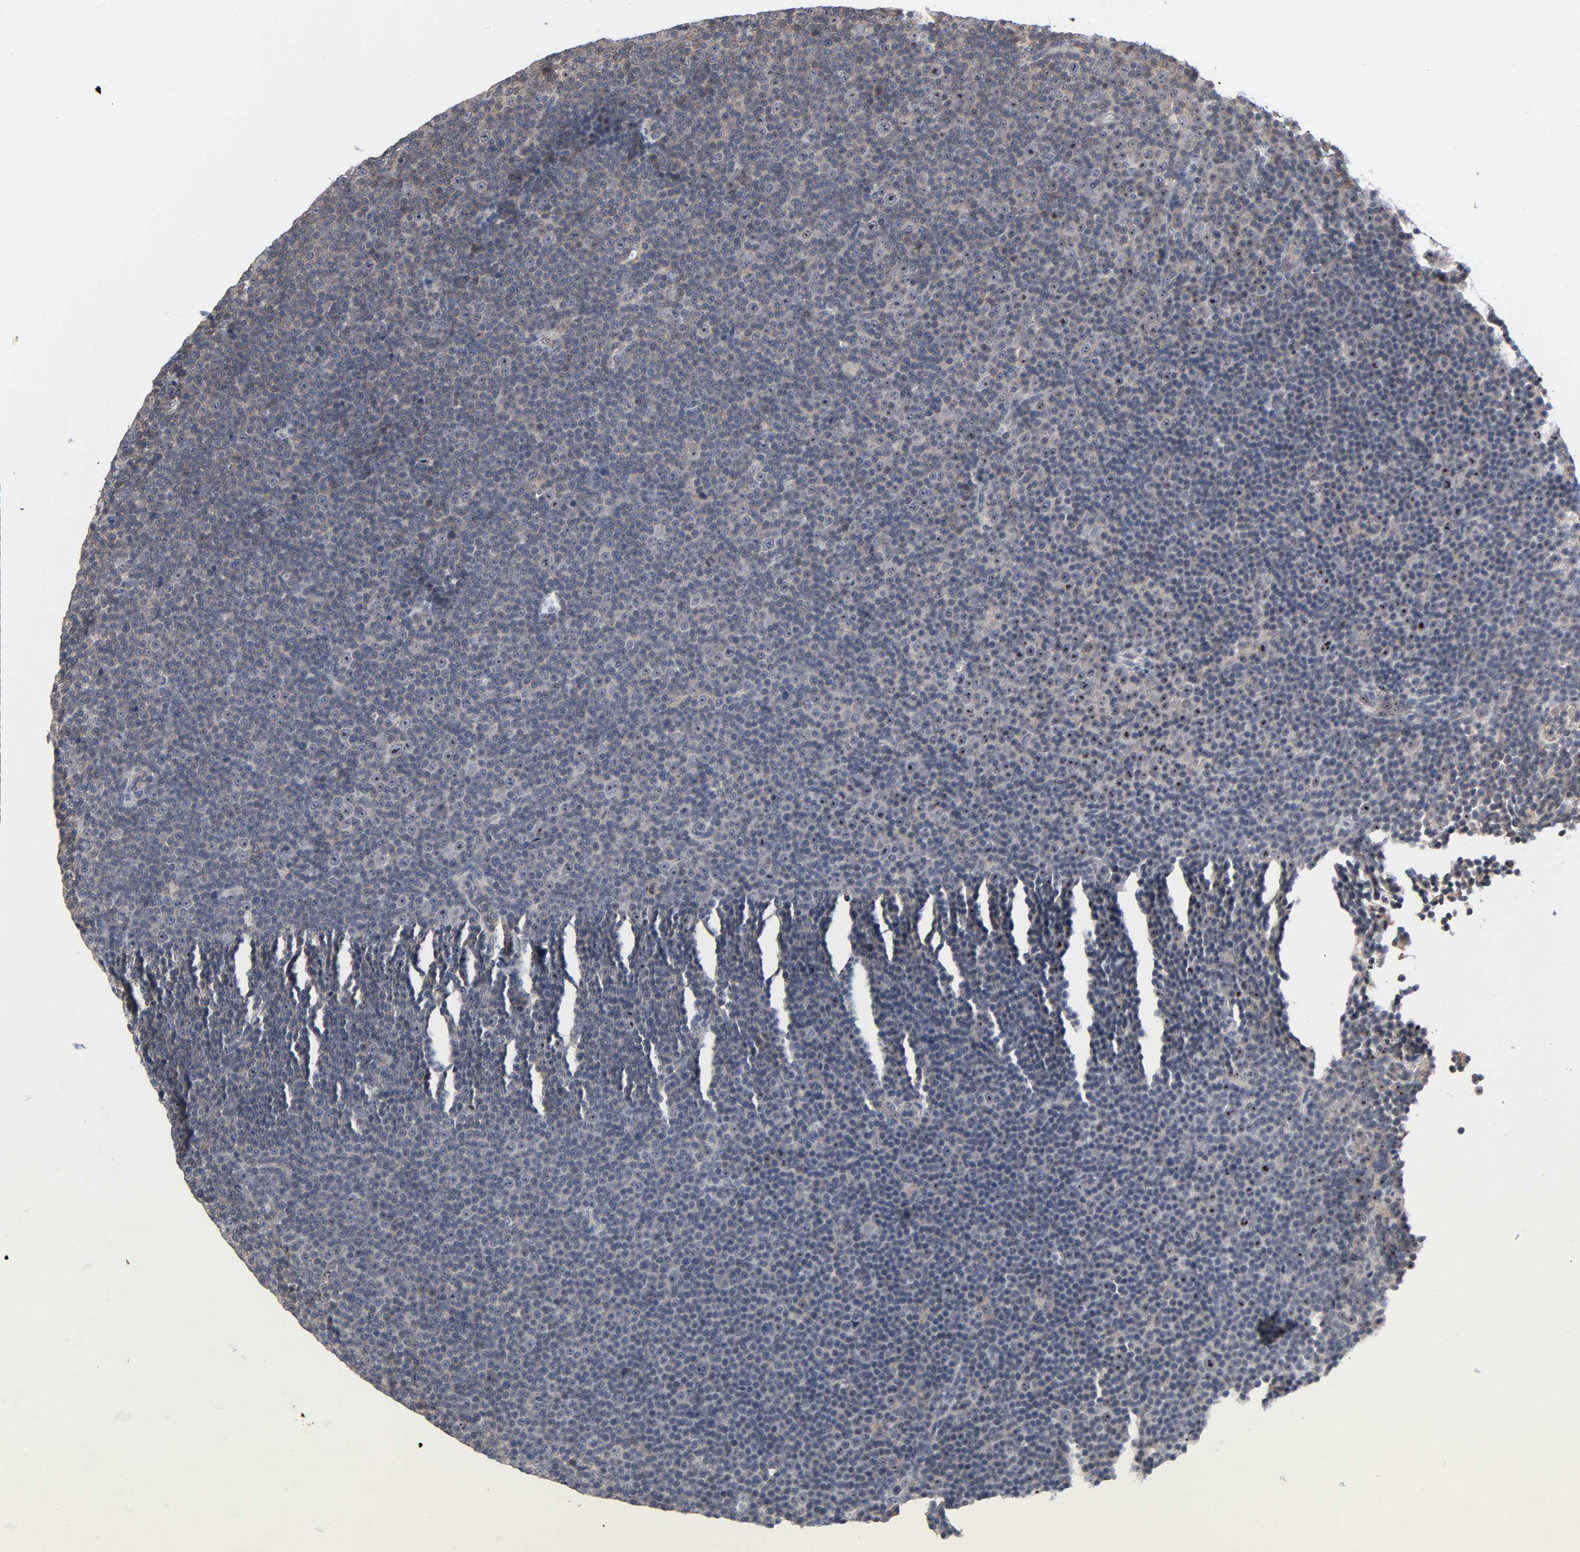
{"staining": {"intensity": "weak", "quantity": "<25%", "location": "cytoplasmic/membranous,nuclear"}, "tissue": "lymphoma", "cell_type": "Tumor cells", "image_type": "cancer", "snomed": [{"axis": "morphology", "description": "Malignant lymphoma, non-Hodgkin's type, Low grade"}, {"axis": "topography", "description": "Lymph node"}], "caption": "Human lymphoma stained for a protein using immunohistochemistry (IHC) displays no staining in tumor cells.", "gene": "DDX10", "patient": {"sex": "female", "age": 67}}